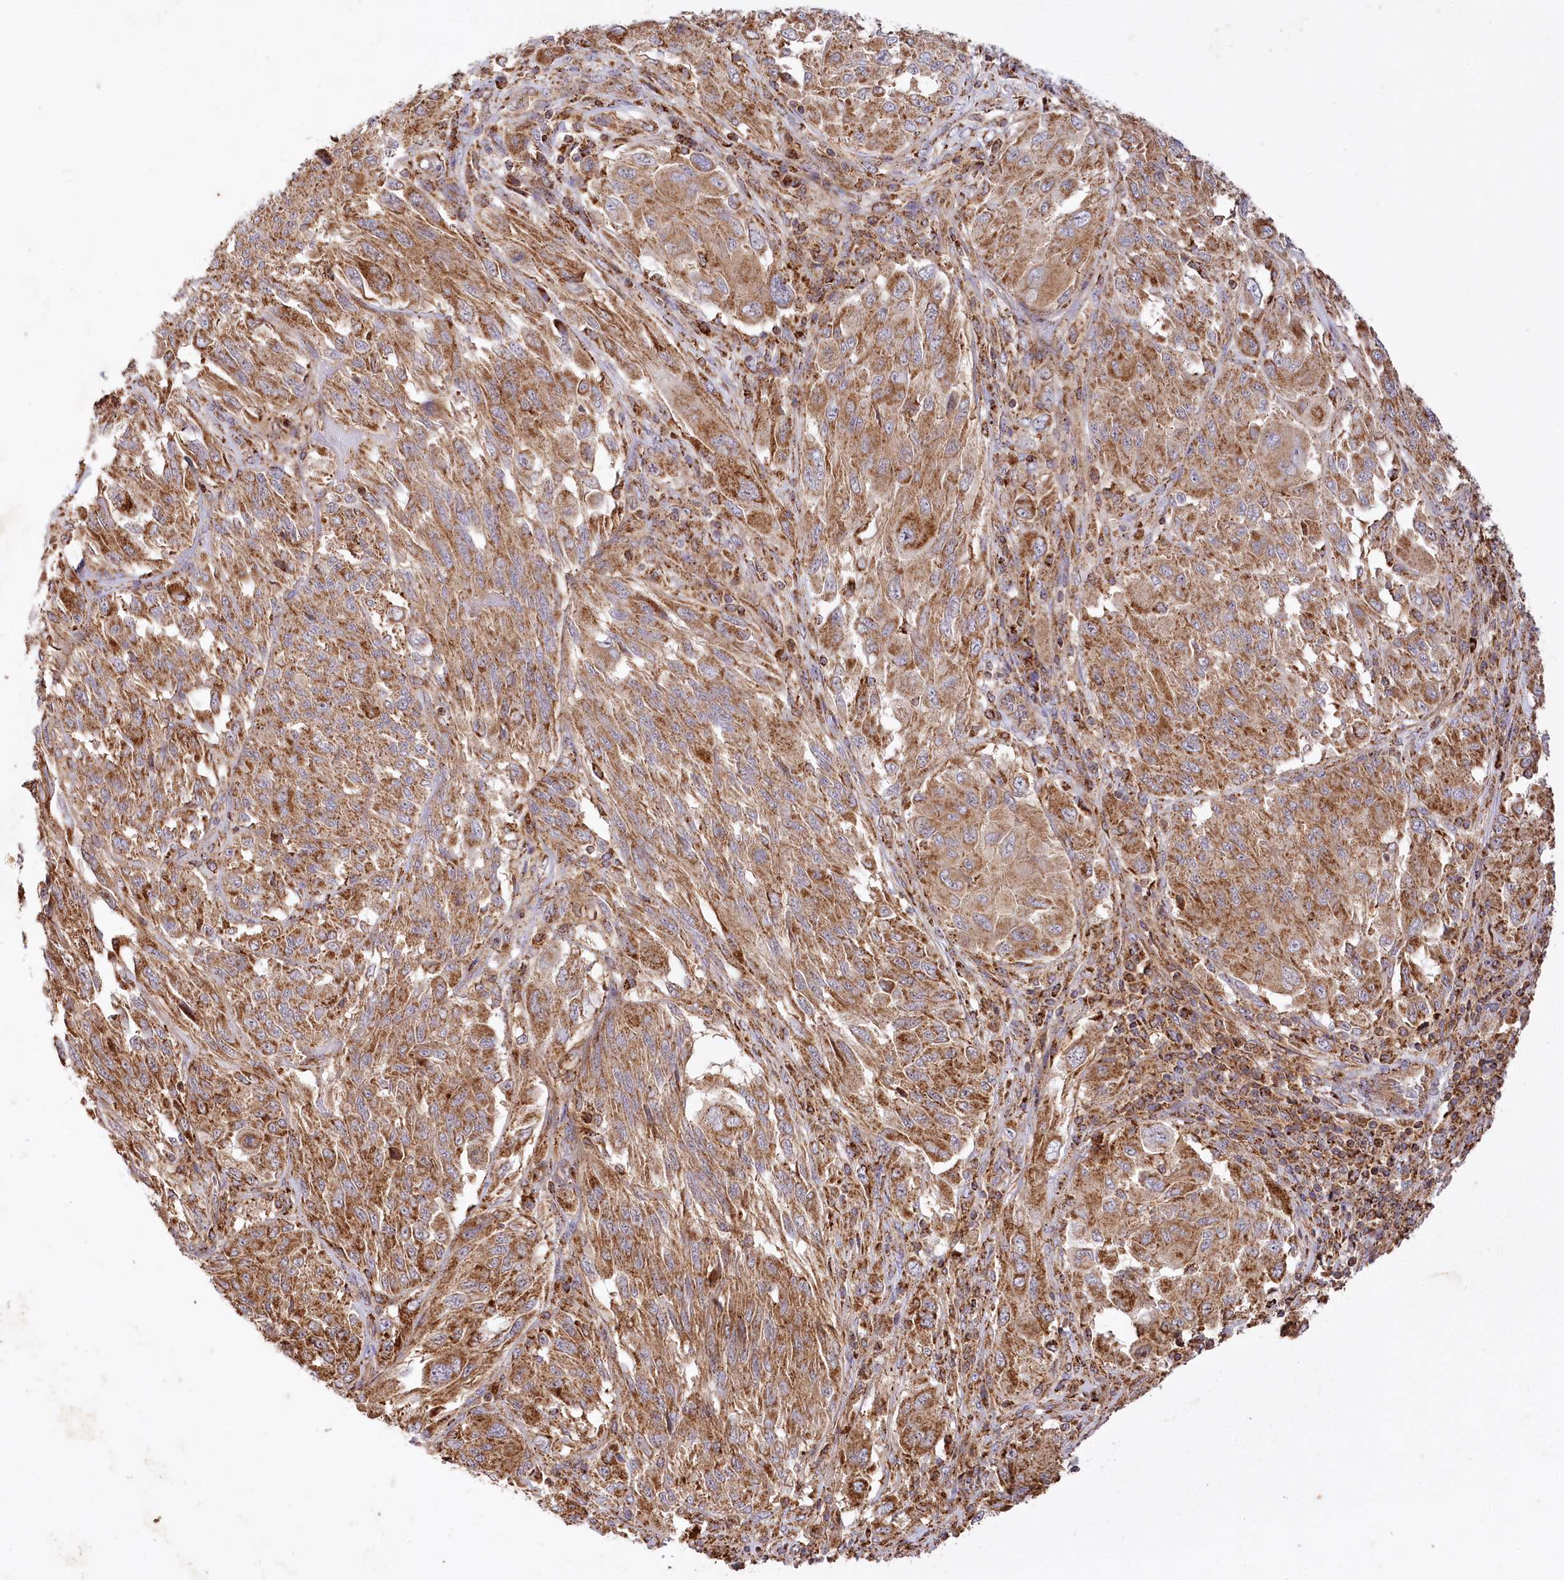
{"staining": {"intensity": "moderate", "quantity": ">75%", "location": "cytoplasmic/membranous"}, "tissue": "melanoma", "cell_type": "Tumor cells", "image_type": "cancer", "snomed": [{"axis": "morphology", "description": "Malignant melanoma, NOS"}, {"axis": "topography", "description": "Skin"}], "caption": "Protein staining of melanoma tissue exhibits moderate cytoplasmic/membranous positivity in approximately >75% of tumor cells. (Brightfield microscopy of DAB IHC at high magnification).", "gene": "CARD19", "patient": {"sex": "female", "age": 91}}